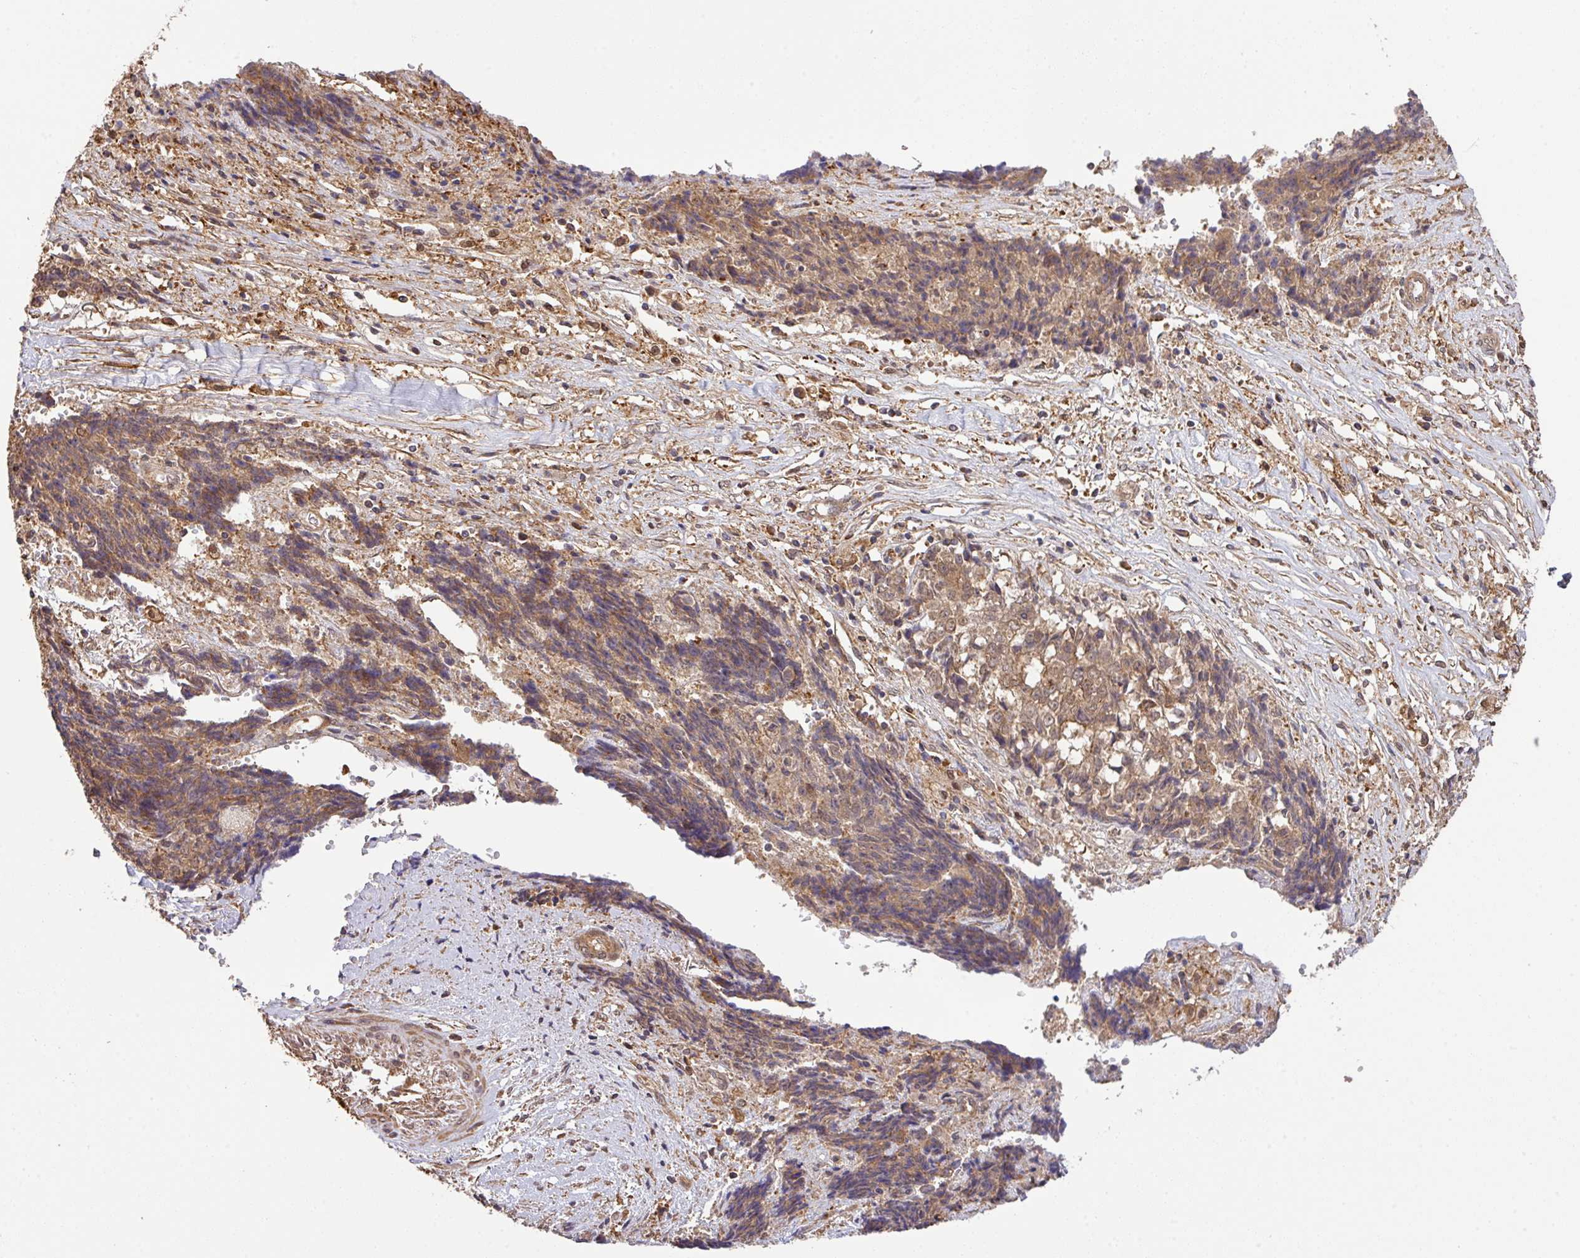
{"staining": {"intensity": "moderate", "quantity": ">75%", "location": "cytoplasmic/membranous"}, "tissue": "ovarian cancer", "cell_type": "Tumor cells", "image_type": "cancer", "snomed": [{"axis": "morphology", "description": "Carcinoma, endometroid"}, {"axis": "topography", "description": "Ovary"}], "caption": "Approximately >75% of tumor cells in human ovarian cancer reveal moderate cytoplasmic/membranous protein staining as visualized by brown immunohistochemical staining.", "gene": "ARPIN", "patient": {"sex": "female", "age": 42}}